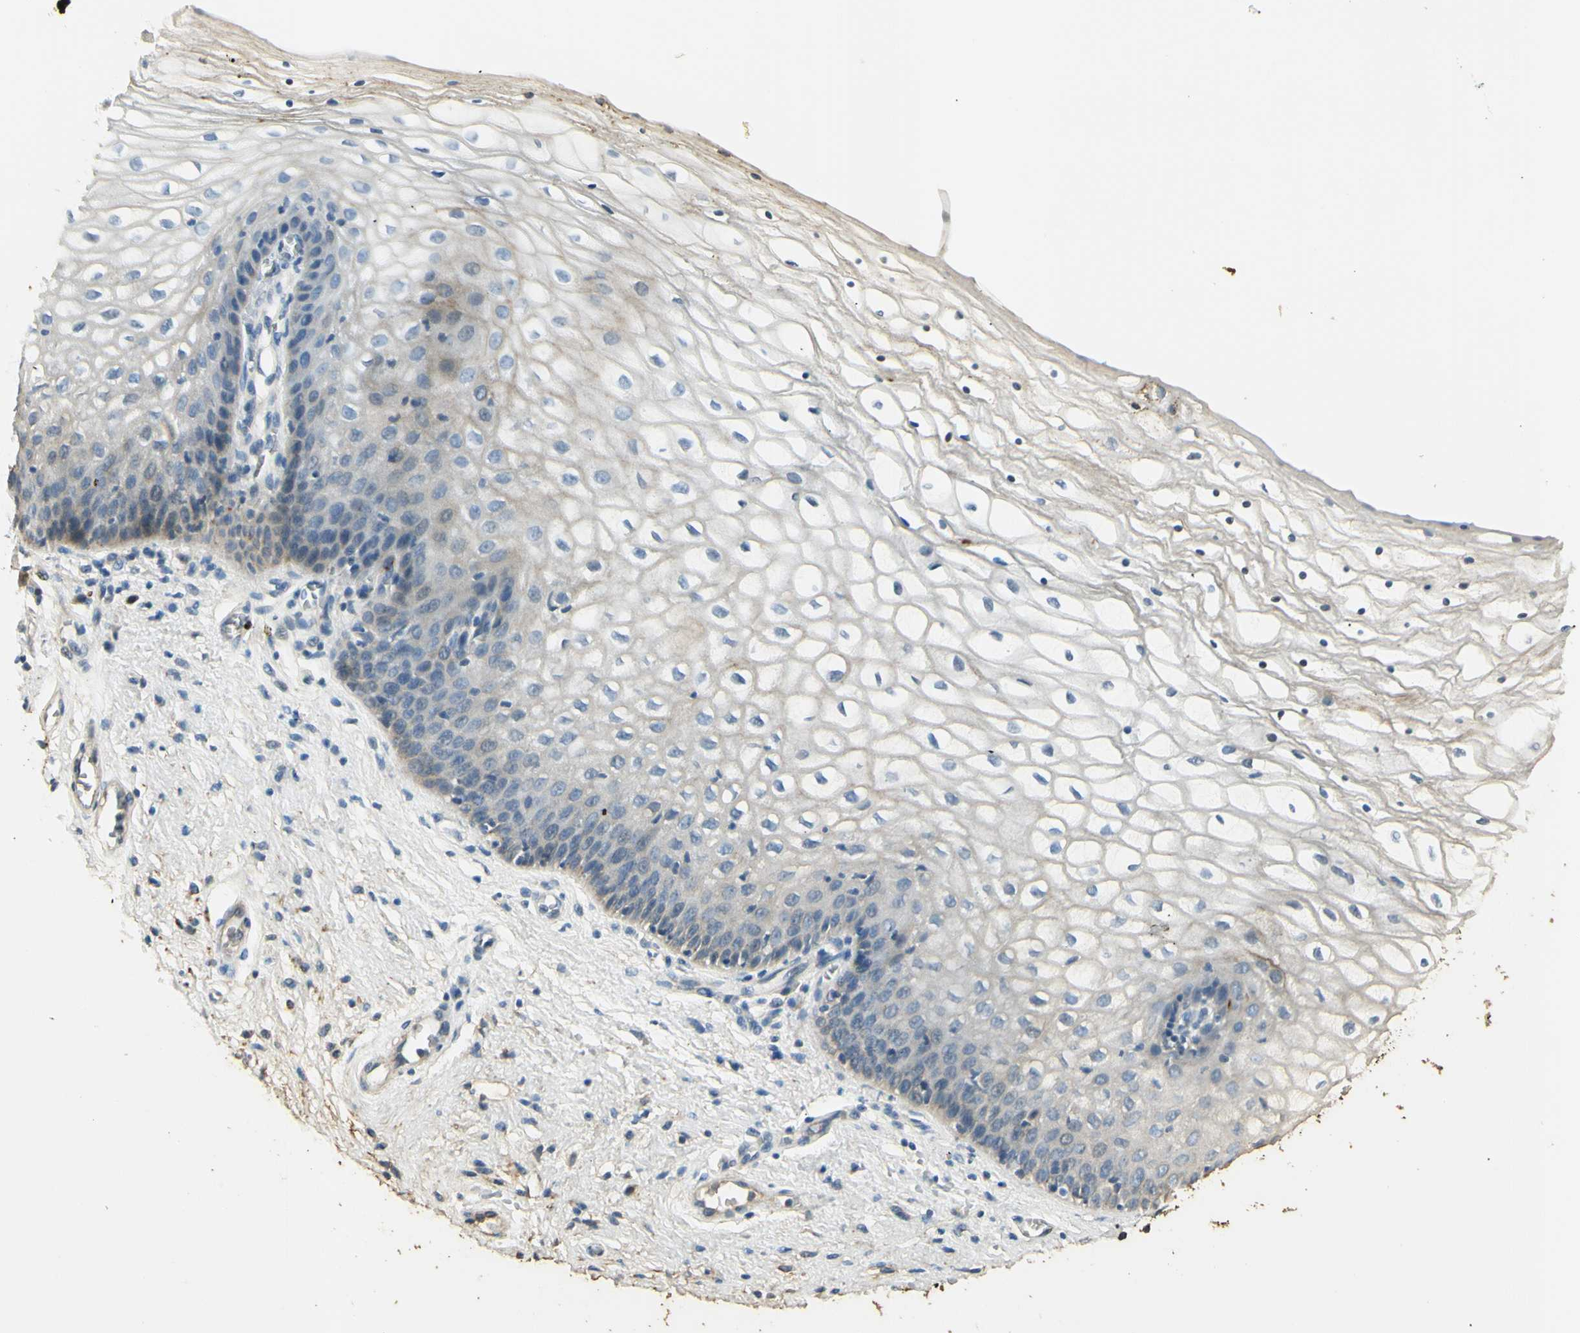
{"staining": {"intensity": "negative", "quantity": "none", "location": "none"}, "tissue": "vagina", "cell_type": "Squamous epithelial cells", "image_type": "normal", "snomed": [{"axis": "morphology", "description": "Normal tissue, NOS"}, {"axis": "topography", "description": "Vagina"}], "caption": "This is a image of immunohistochemistry staining of normal vagina, which shows no staining in squamous epithelial cells. (DAB (3,3'-diaminobenzidine) immunohistochemistry visualized using brightfield microscopy, high magnification).", "gene": "ARHGEF17", "patient": {"sex": "female", "age": 34}}